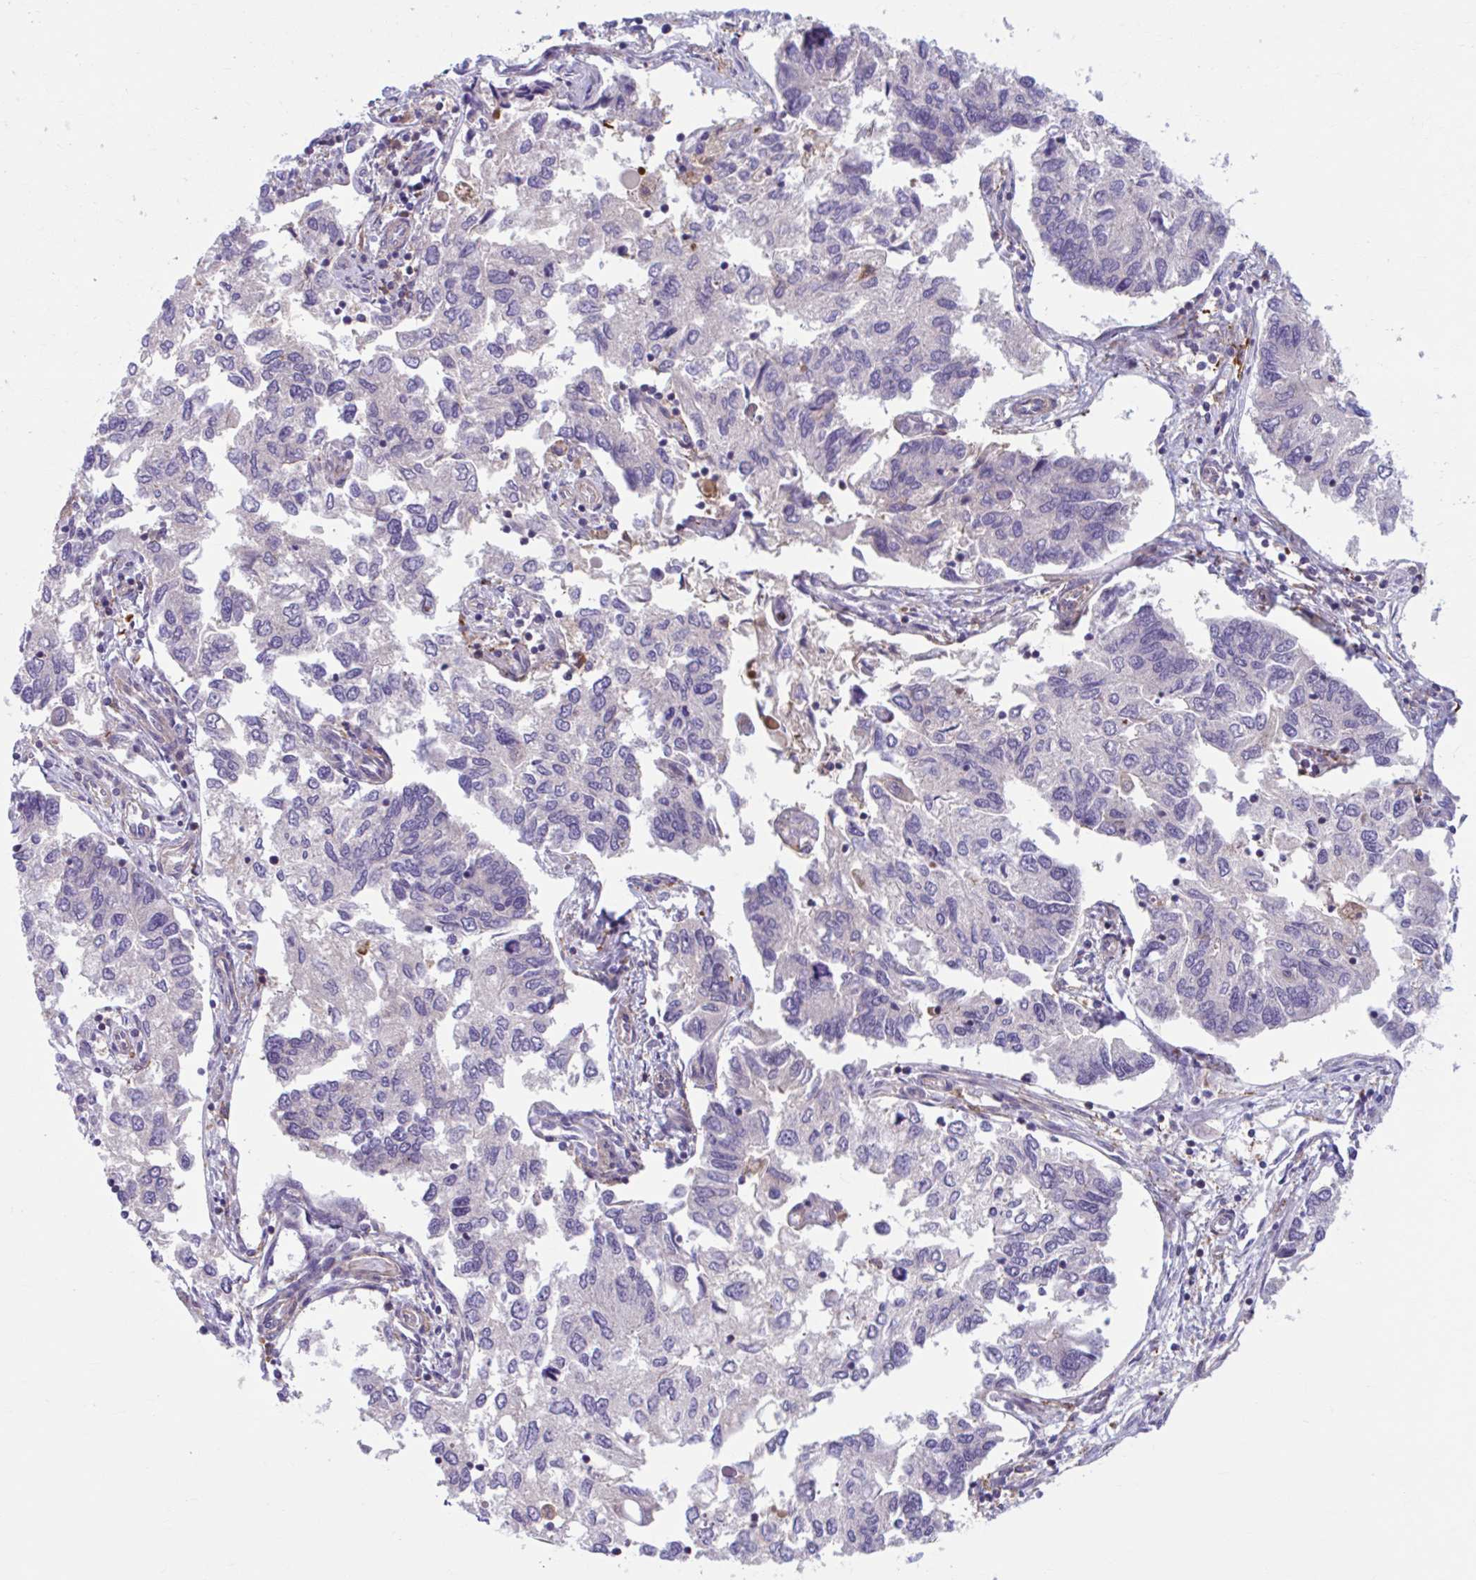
{"staining": {"intensity": "negative", "quantity": "none", "location": "none"}, "tissue": "endometrial cancer", "cell_type": "Tumor cells", "image_type": "cancer", "snomed": [{"axis": "morphology", "description": "Carcinoma, NOS"}, {"axis": "topography", "description": "Uterus"}], "caption": "A histopathology image of human endometrial cancer (carcinoma) is negative for staining in tumor cells.", "gene": "ADAT3", "patient": {"sex": "female", "age": 76}}